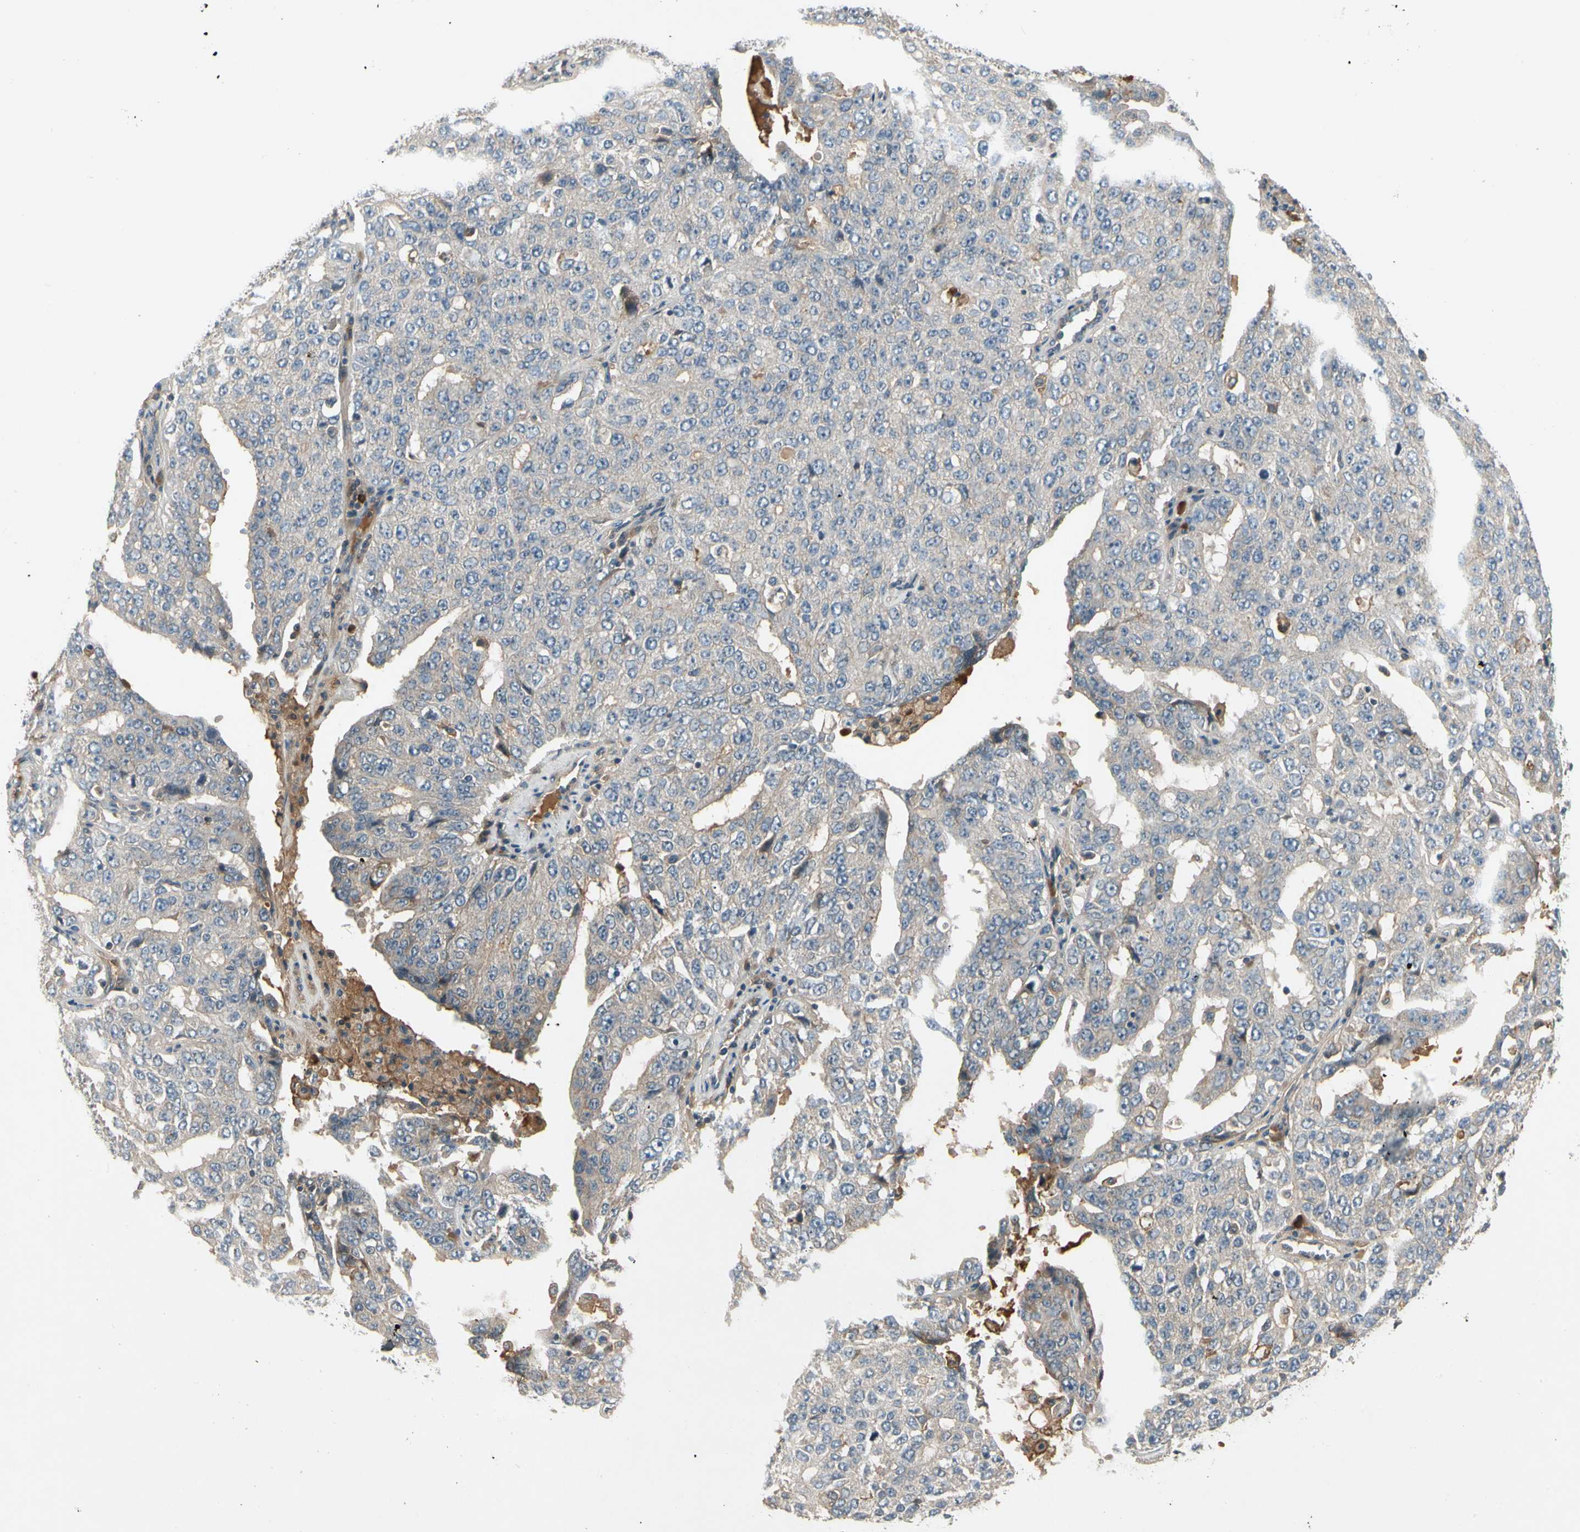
{"staining": {"intensity": "weak", "quantity": "<25%", "location": "cytoplasmic/membranous"}, "tissue": "ovarian cancer", "cell_type": "Tumor cells", "image_type": "cancer", "snomed": [{"axis": "morphology", "description": "Carcinoma, endometroid"}, {"axis": "topography", "description": "Ovary"}], "caption": "This is an IHC micrograph of human ovarian cancer. There is no staining in tumor cells.", "gene": "CCL4", "patient": {"sex": "female", "age": 62}}